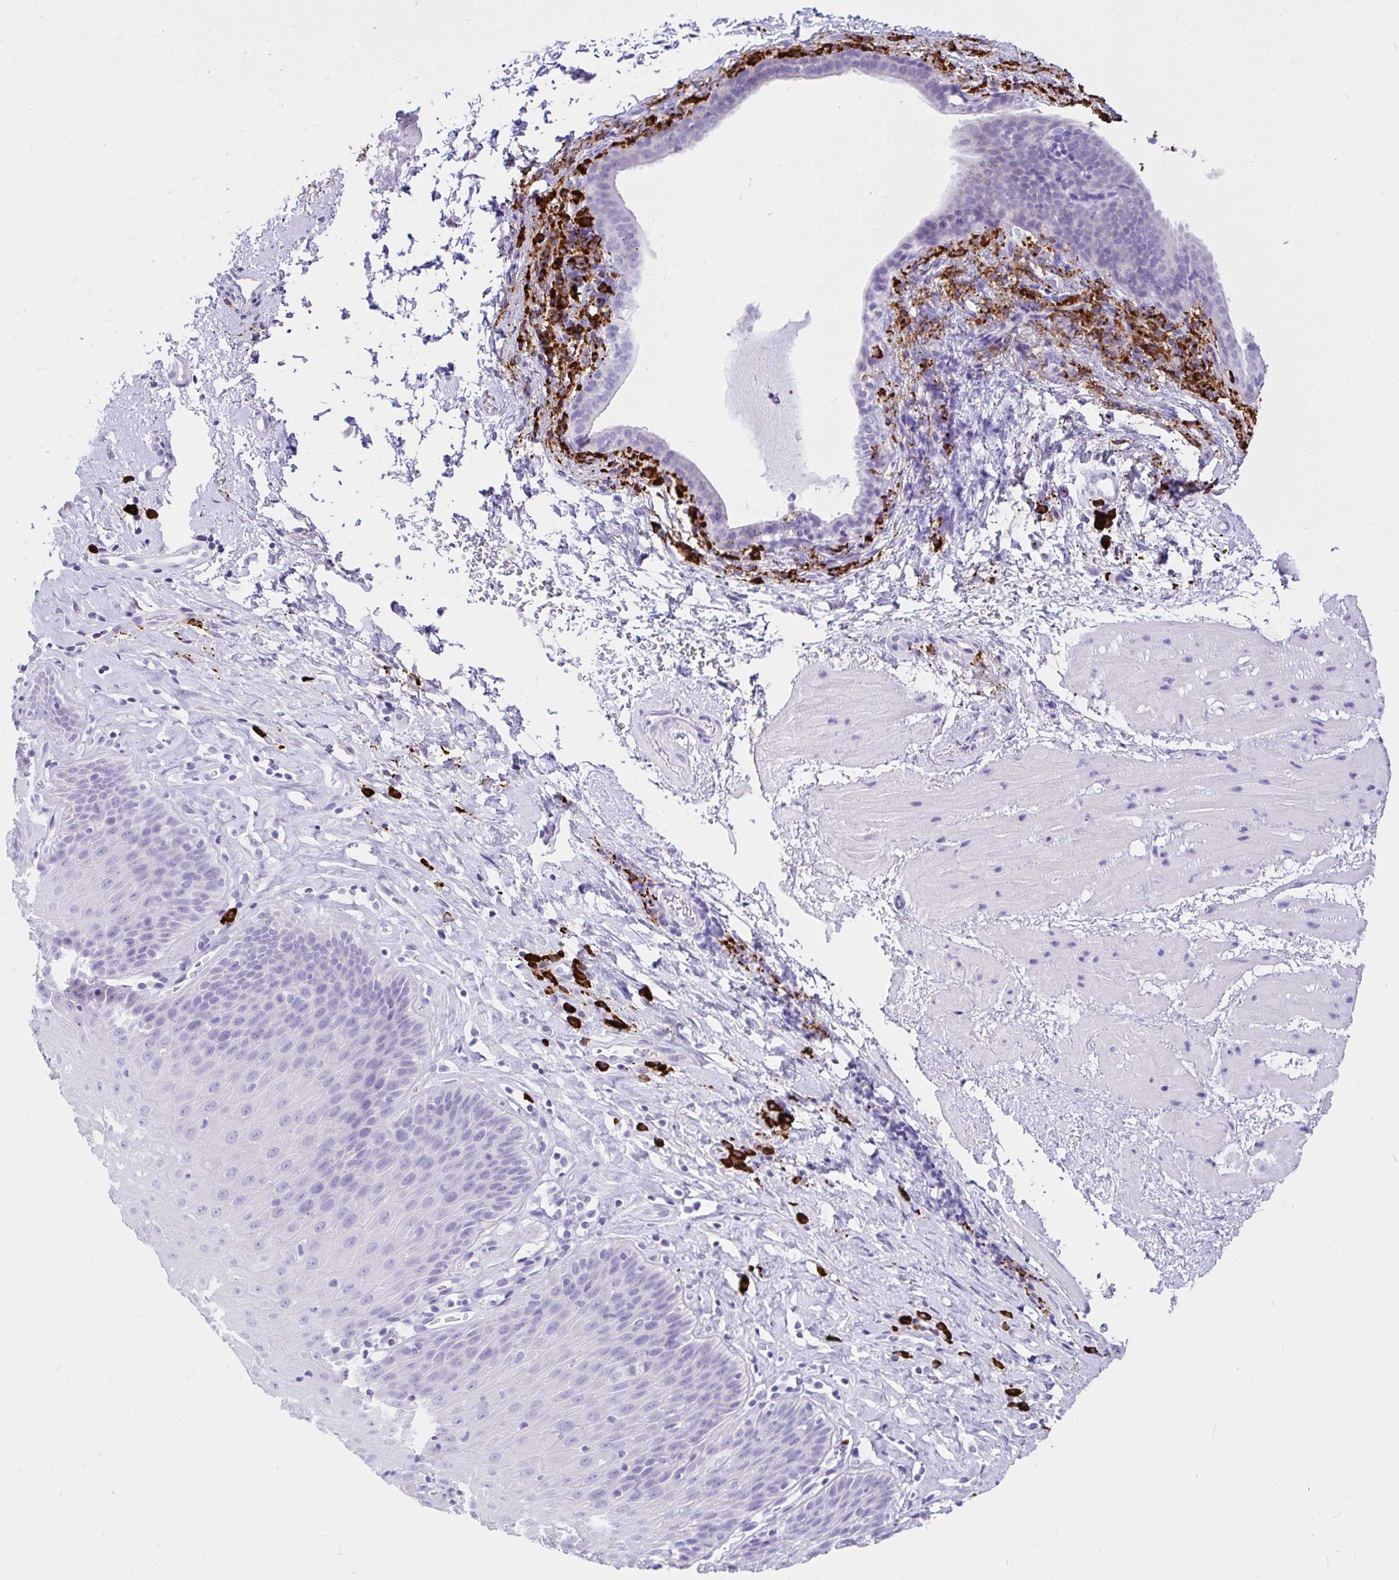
{"staining": {"intensity": "negative", "quantity": "none", "location": "none"}, "tissue": "esophagus", "cell_type": "Squamous epithelial cells", "image_type": "normal", "snomed": [{"axis": "morphology", "description": "Normal tissue, NOS"}, {"axis": "topography", "description": "Esophagus"}], "caption": "IHC of normal esophagus shows no staining in squamous epithelial cells.", "gene": "CCDC62", "patient": {"sex": "female", "age": 61}}